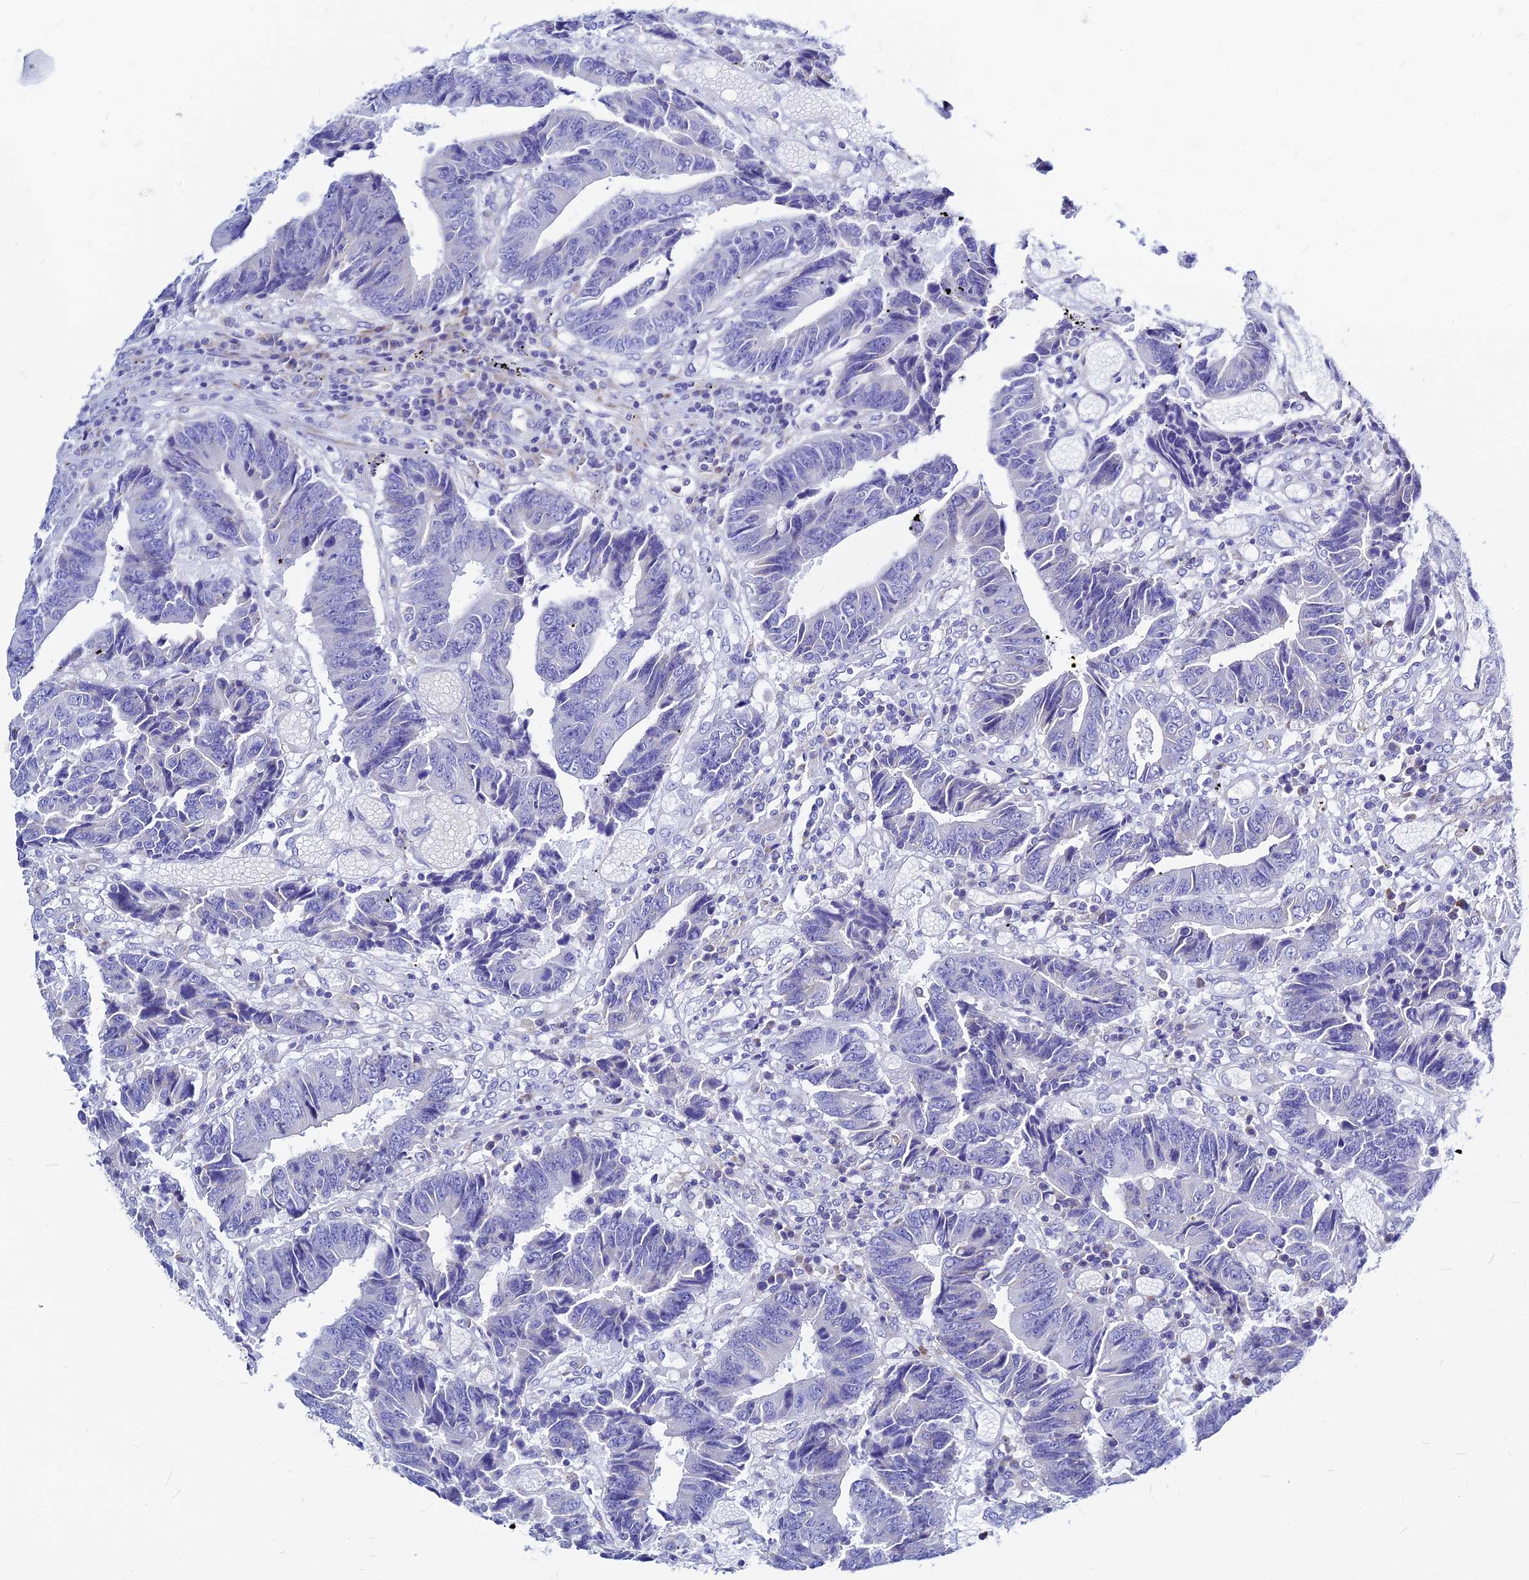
{"staining": {"intensity": "negative", "quantity": "none", "location": "none"}, "tissue": "colorectal cancer", "cell_type": "Tumor cells", "image_type": "cancer", "snomed": [{"axis": "morphology", "description": "Adenocarcinoma, NOS"}, {"axis": "topography", "description": "Rectum"}], "caption": "Human adenocarcinoma (colorectal) stained for a protein using immunohistochemistry (IHC) demonstrates no staining in tumor cells.", "gene": "CNOT6", "patient": {"sex": "male", "age": 84}}